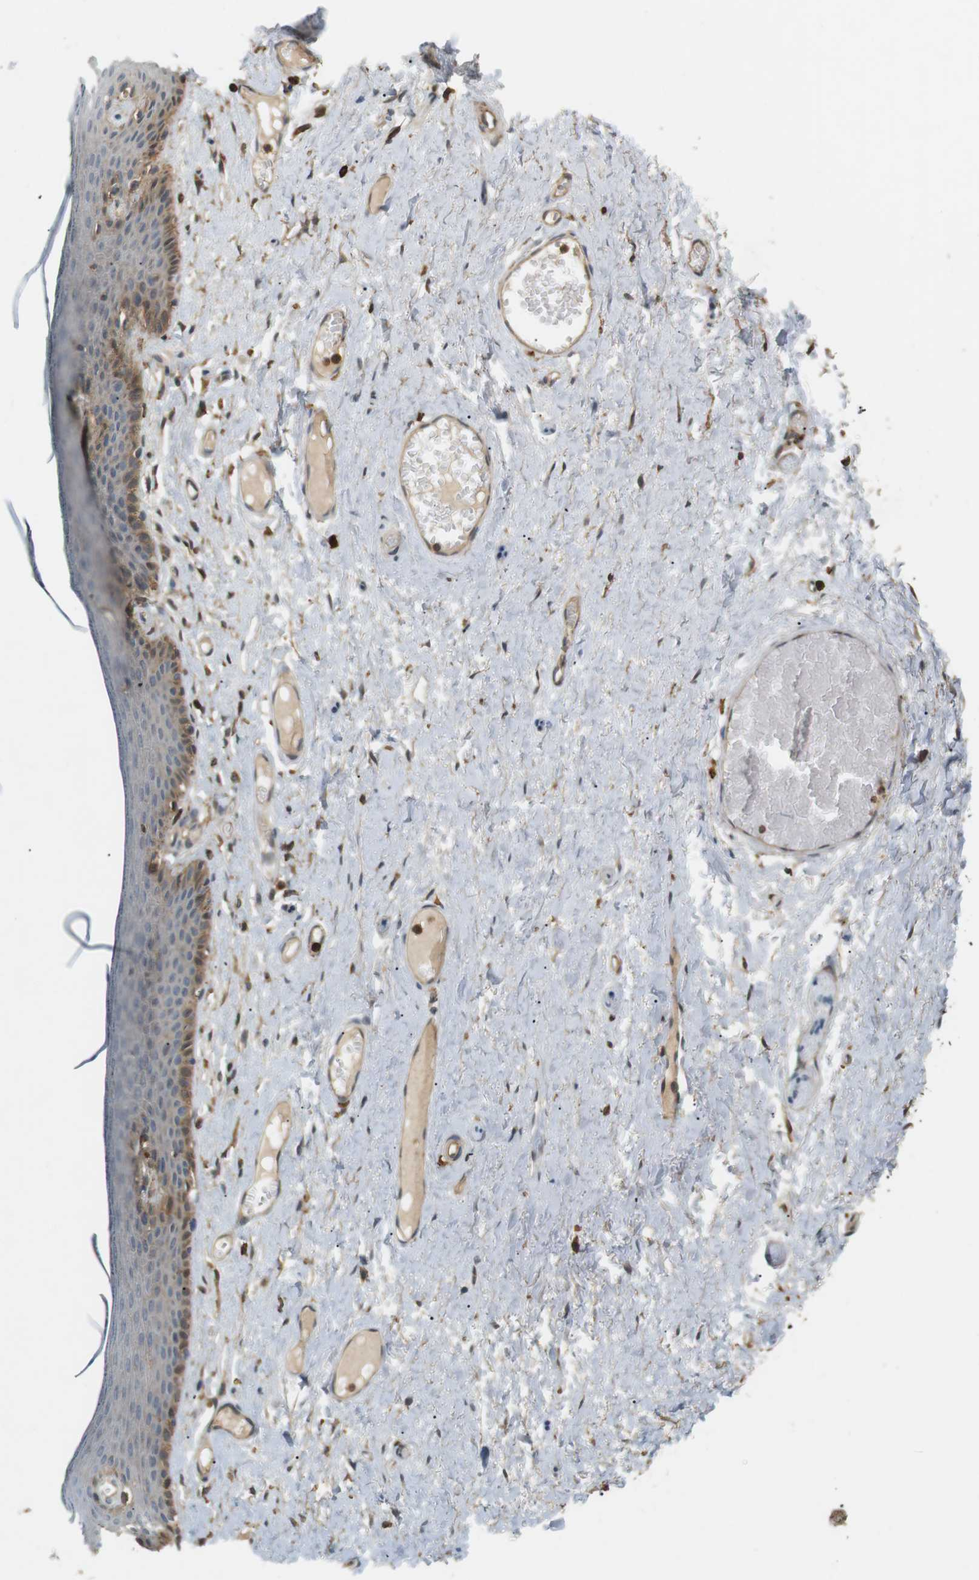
{"staining": {"intensity": "moderate", "quantity": ">75%", "location": "cytoplasmic/membranous"}, "tissue": "skin", "cell_type": "Epidermal cells", "image_type": "normal", "snomed": [{"axis": "morphology", "description": "Normal tissue, NOS"}, {"axis": "topography", "description": "Adipose tissue"}, {"axis": "topography", "description": "Vascular tissue"}, {"axis": "topography", "description": "Anal"}, {"axis": "topography", "description": "Peripheral nerve tissue"}], "caption": "Immunohistochemical staining of normal human skin shows >75% levels of moderate cytoplasmic/membranous protein expression in about >75% of epidermal cells.", "gene": "P2RY1", "patient": {"sex": "female", "age": 54}}